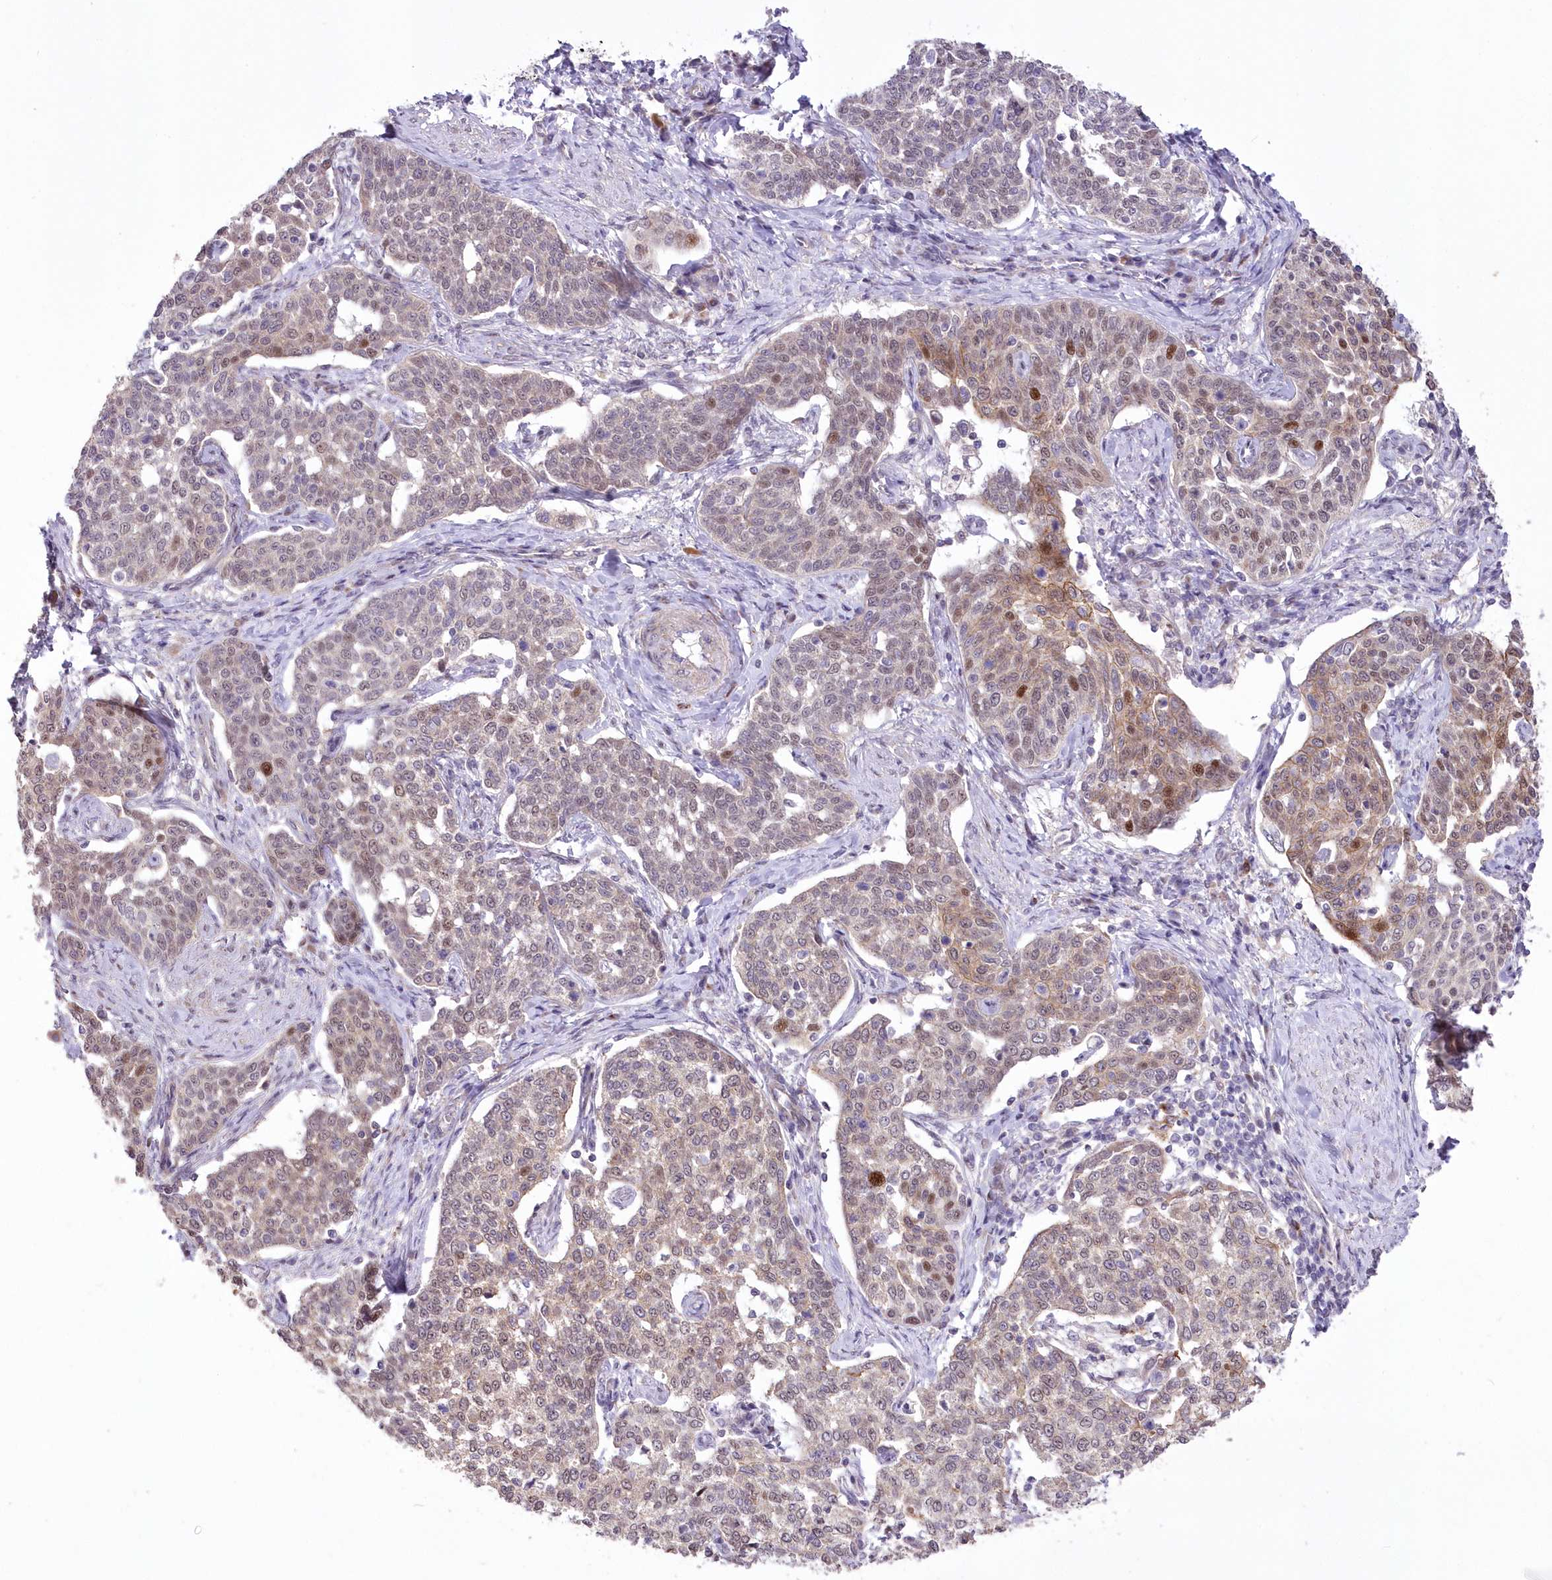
{"staining": {"intensity": "moderate", "quantity": "<25%", "location": "cytoplasmic/membranous,nuclear"}, "tissue": "cervical cancer", "cell_type": "Tumor cells", "image_type": "cancer", "snomed": [{"axis": "morphology", "description": "Squamous cell carcinoma, NOS"}, {"axis": "topography", "description": "Cervix"}], "caption": "Protein positivity by immunohistochemistry (IHC) exhibits moderate cytoplasmic/membranous and nuclear positivity in approximately <25% of tumor cells in squamous cell carcinoma (cervical).", "gene": "FAM241B", "patient": {"sex": "female", "age": 34}}